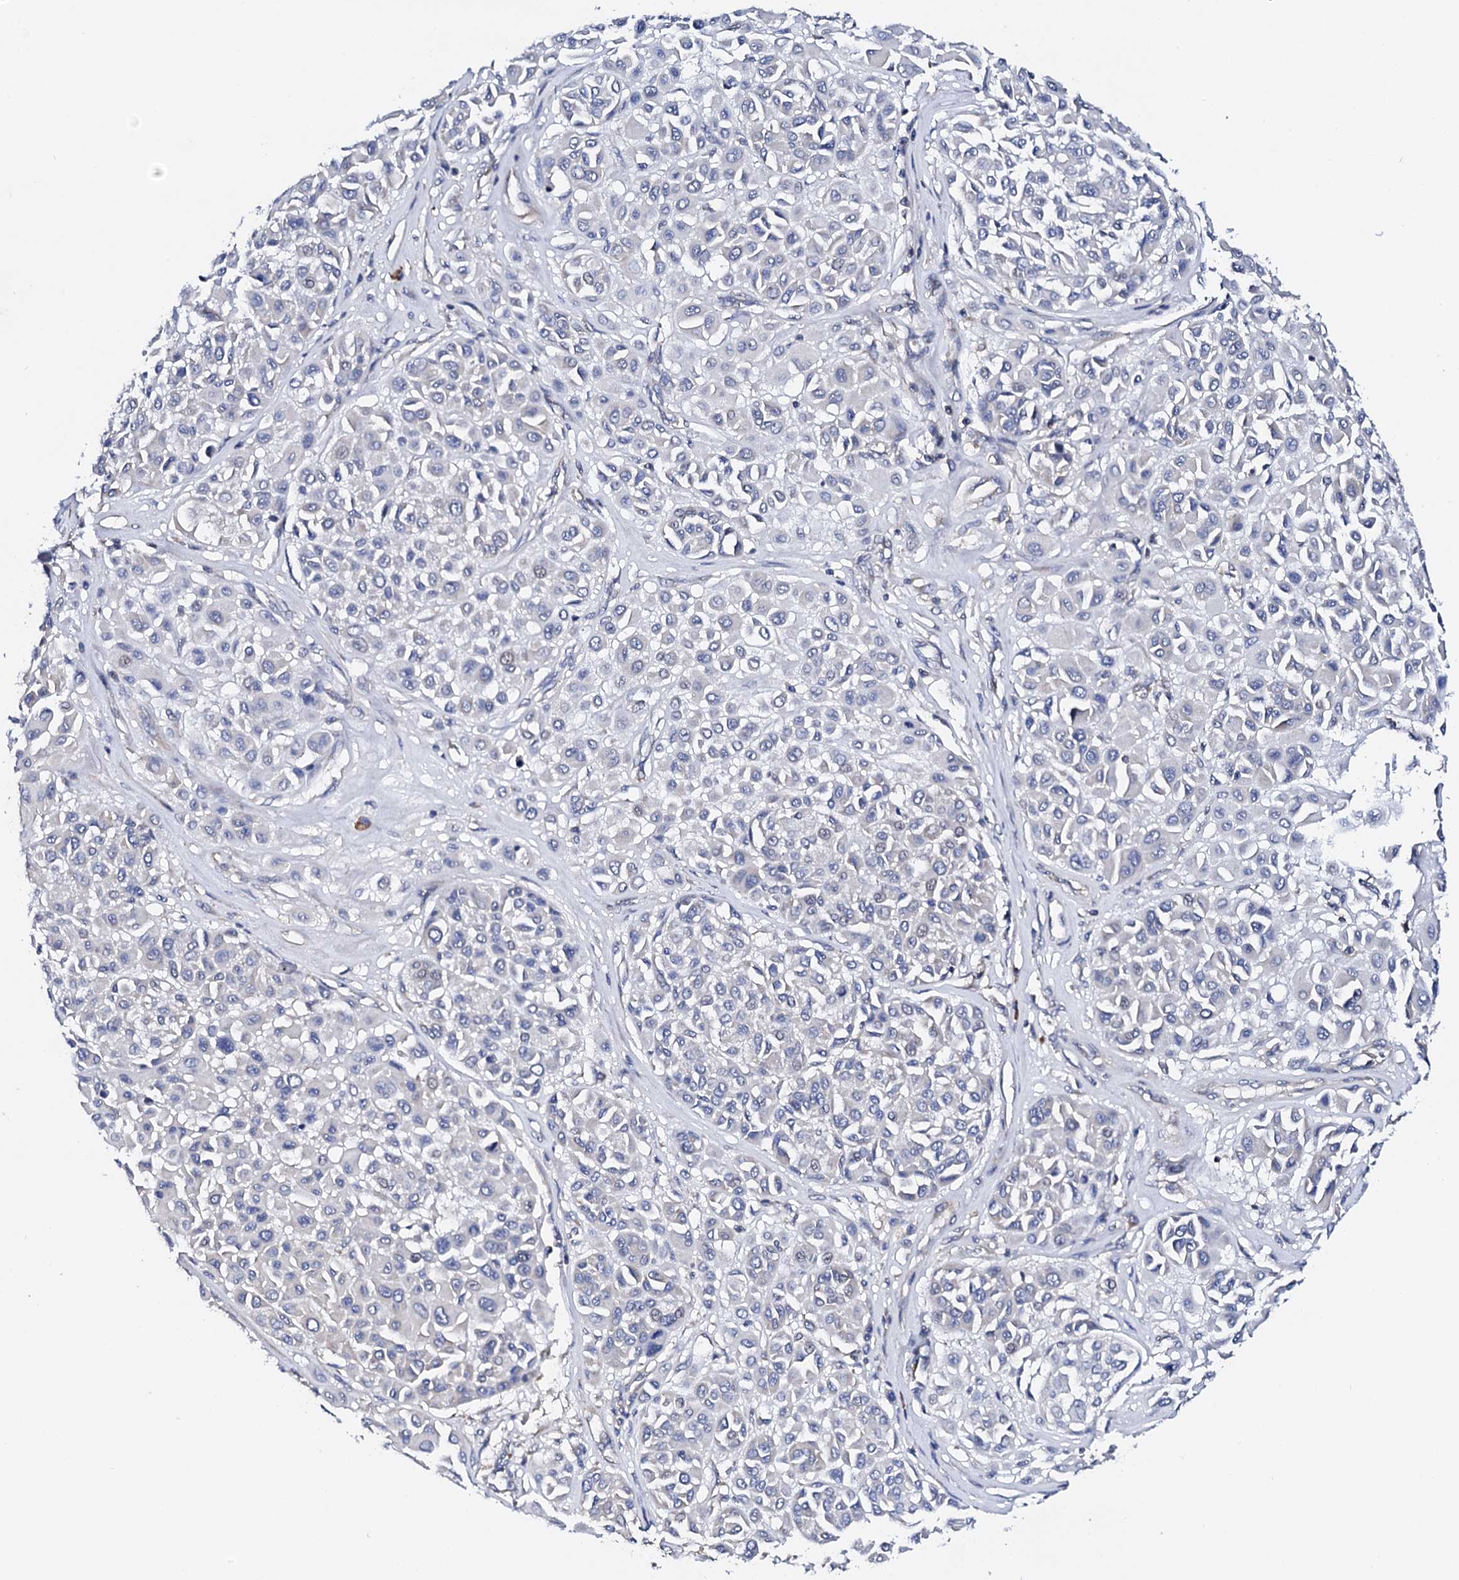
{"staining": {"intensity": "negative", "quantity": "none", "location": "none"}, "tissue": "melanoma", "cell_type": "Tumor cells", "image_type": "cancer", "snomed": [{"axis": "morphology", "description": "Malignant melanoma, Metastatic site"}, {"axis": "topography", "description": "Soft tissue"}], "caption": "IHC of human melanoma demonstrates no positivity in tumor cells.", "gene": "NUP58", "patient": {"sex": "male", "age": 41}}